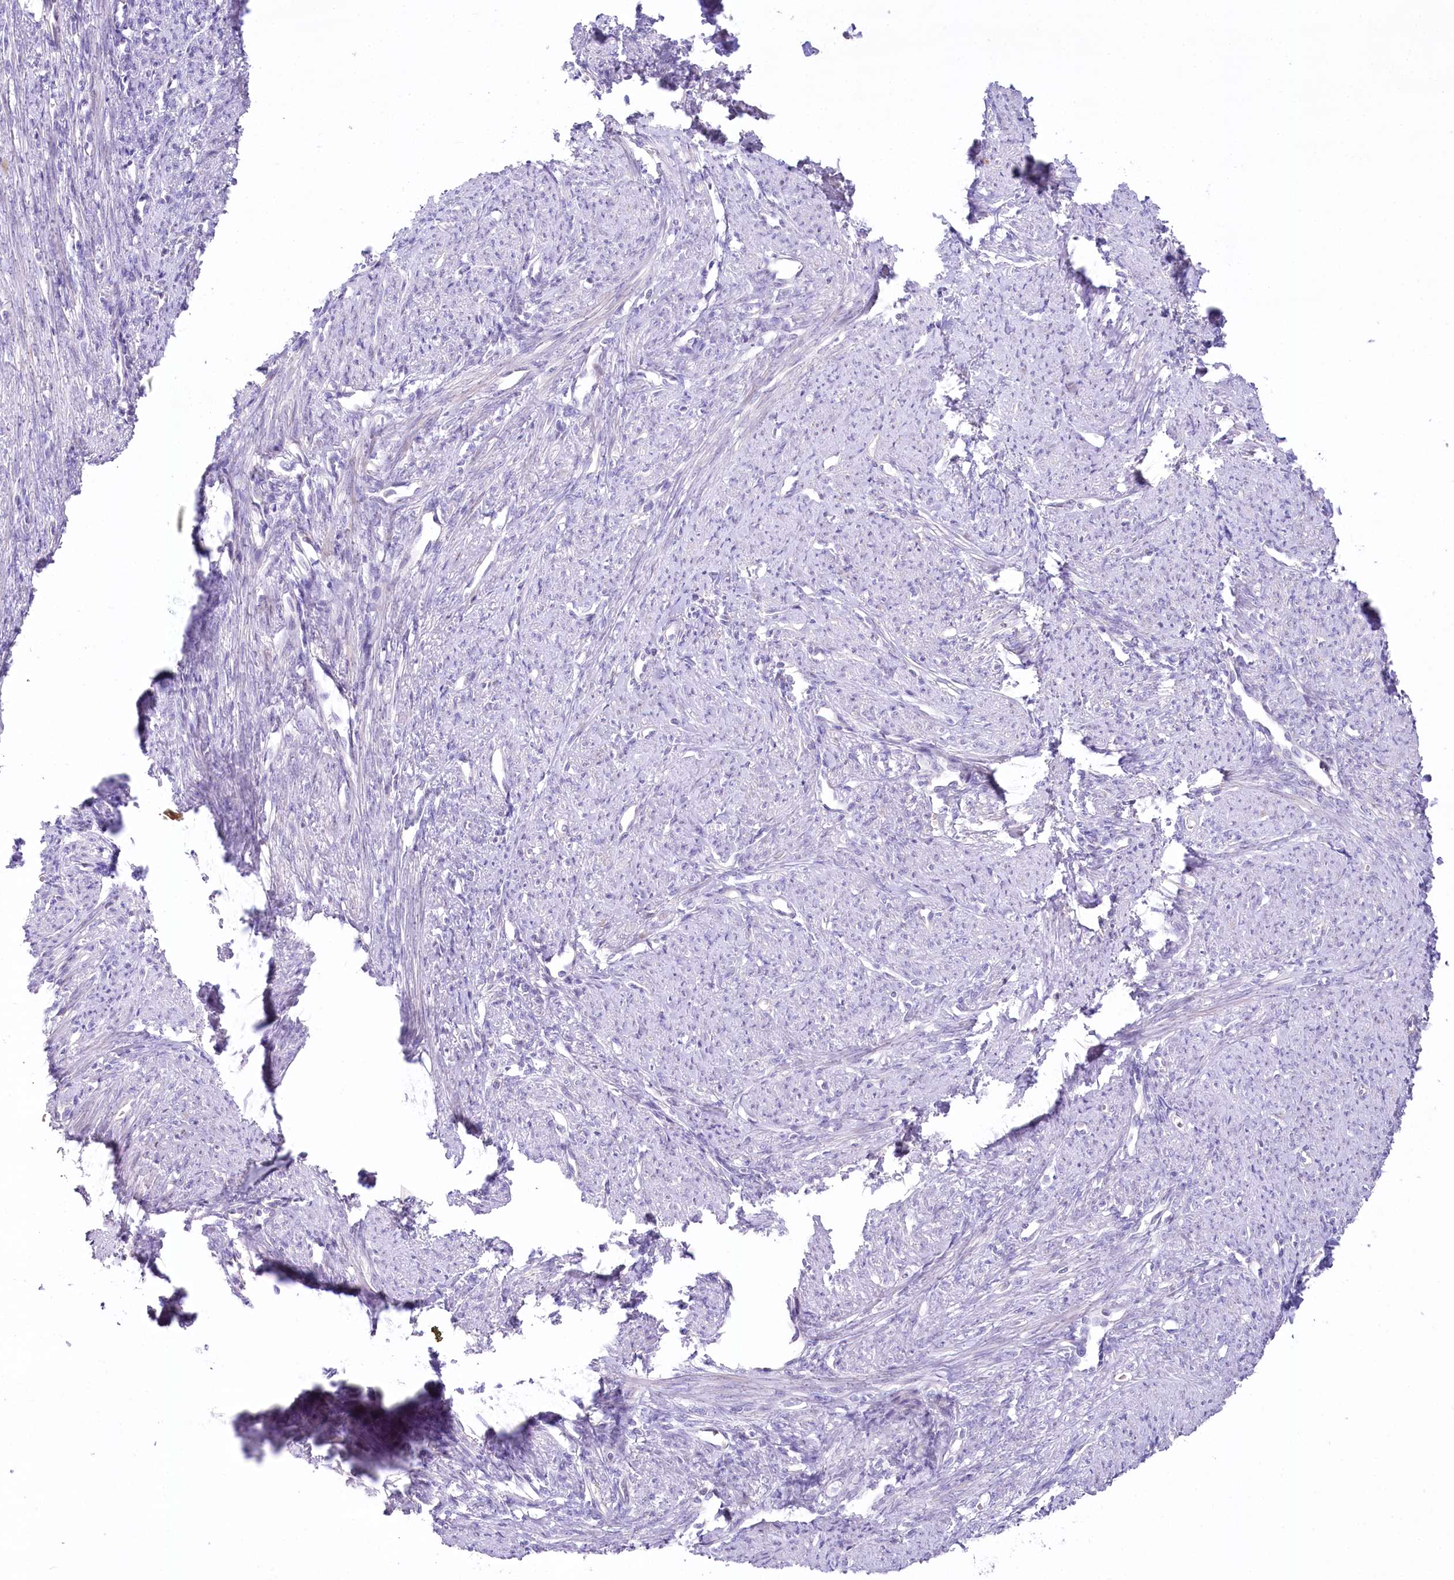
{"staining": {"intensity": "negative", "quantity": "none", "location": "none"}, "tissue": "smooth muscle", "cell_type": "Smooth muscle cells", "image_type": "normal", "snomed": [{"axis": "morphology", "description": "Normal tissue, NOS"}, {"axis": "topography", "description": "Smooth muscle"}, {"axis": "topography", "description": "Uterus"}], "caption": "Immunohistochemistry (IHC) micrograph of normal human smooth muscle stained for a protein (brown), which displays no staining in smooth muscle cells.", "gene": "SLC6A11", "patient": {"sex": "female", "age": 59}}